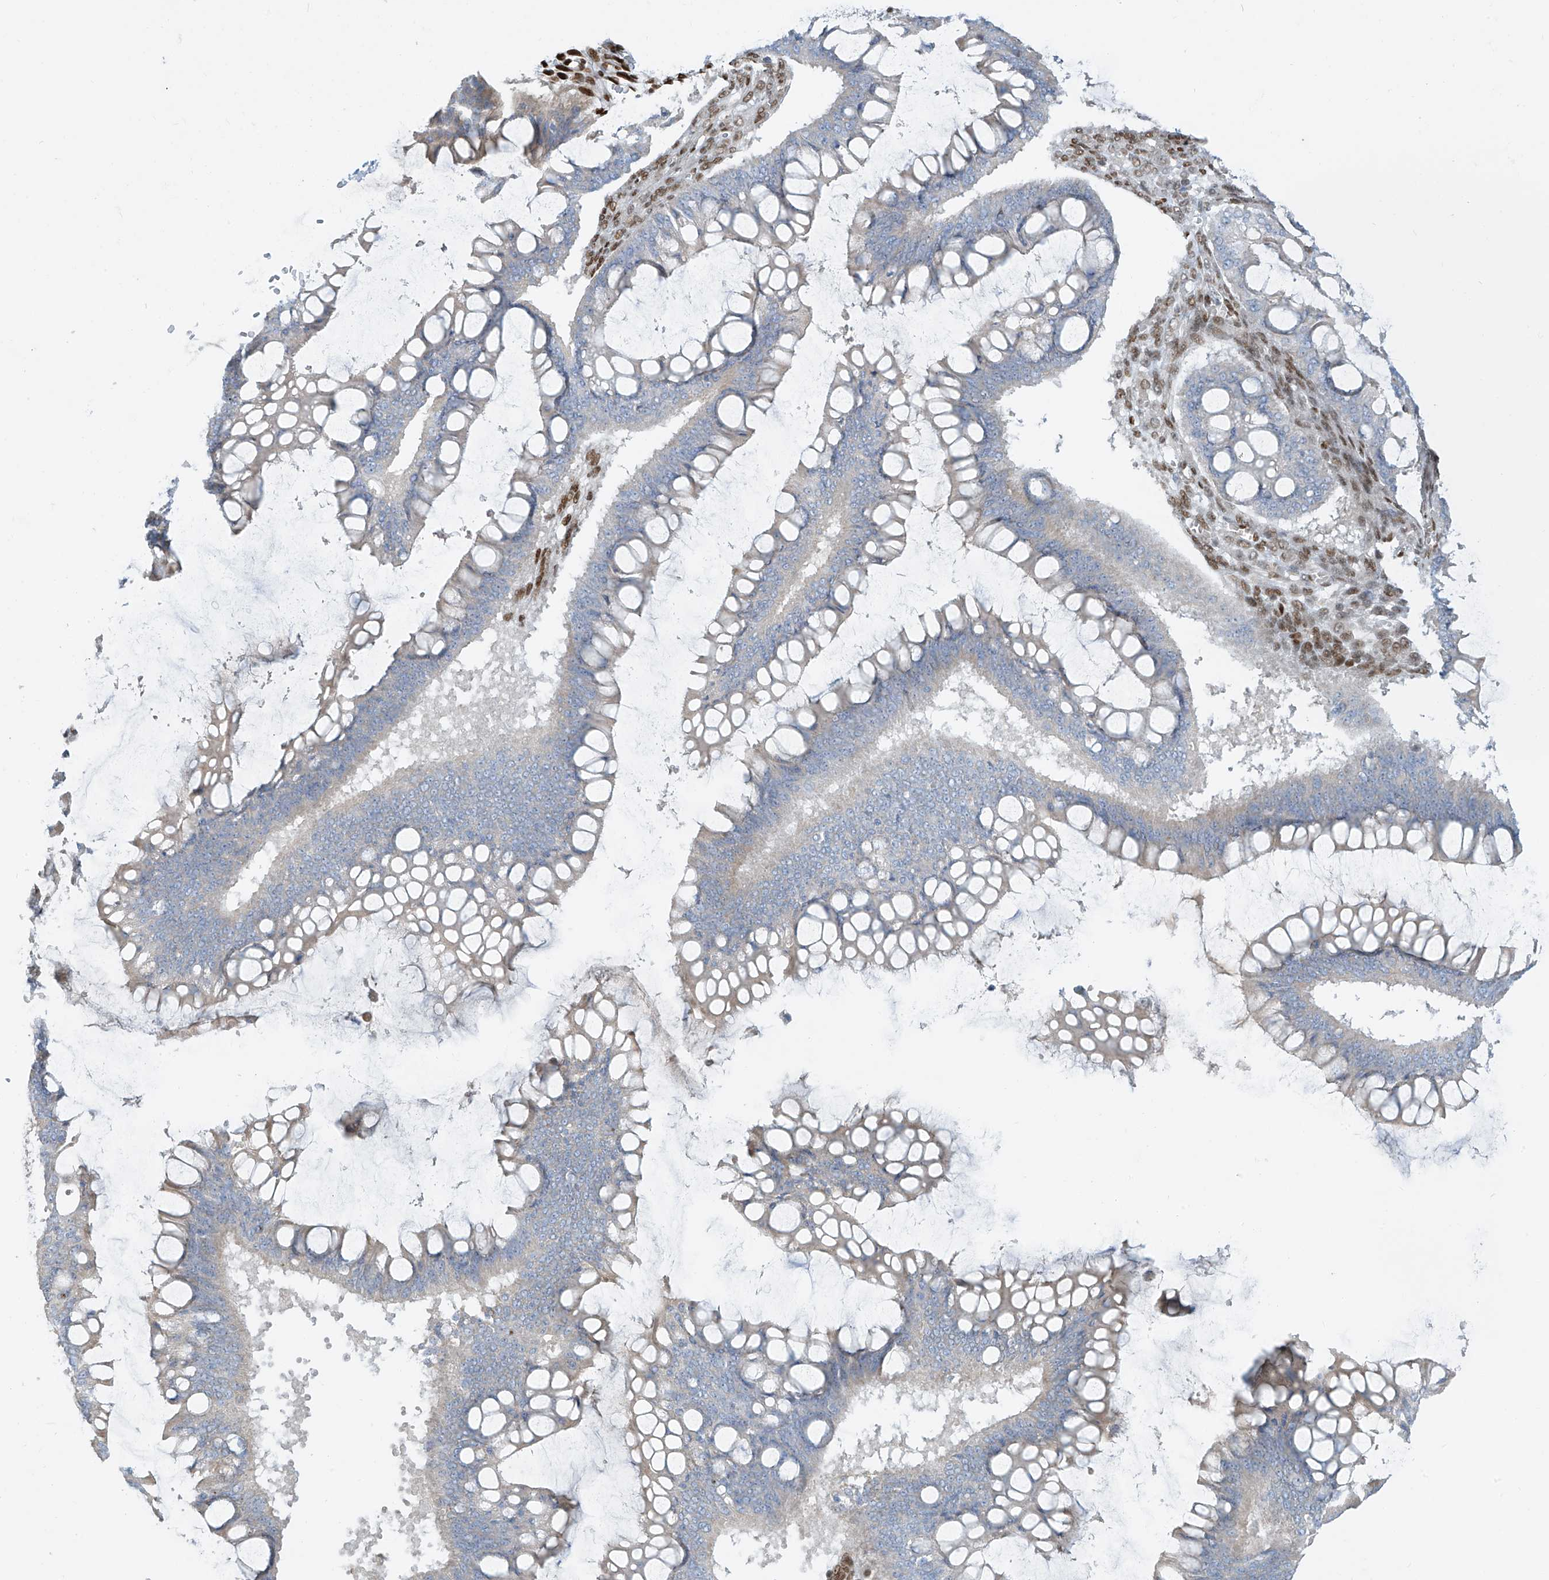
{"staining": {"intensity": "negative", "quantity": "none", "location": "none"}, "tissue": "ovarian cancer", "cell_type": "Tumor cells", "image_type": "cancer", "snomed": [{"axis": "morphology", "description": "Cystadenocarcinoma, mucinous, NOS"}, {"axis": "topography", "description": "Ovary"}], "caption": "Immunohistochemistry photomicrograph of ovarian cancer (mucinous cystadenocarcinoma) stained for a protein (brown), which reveals no positivity in tumor cells.", "gene": "PM20D2", "patient": {"sex": "female", "age": 73}}